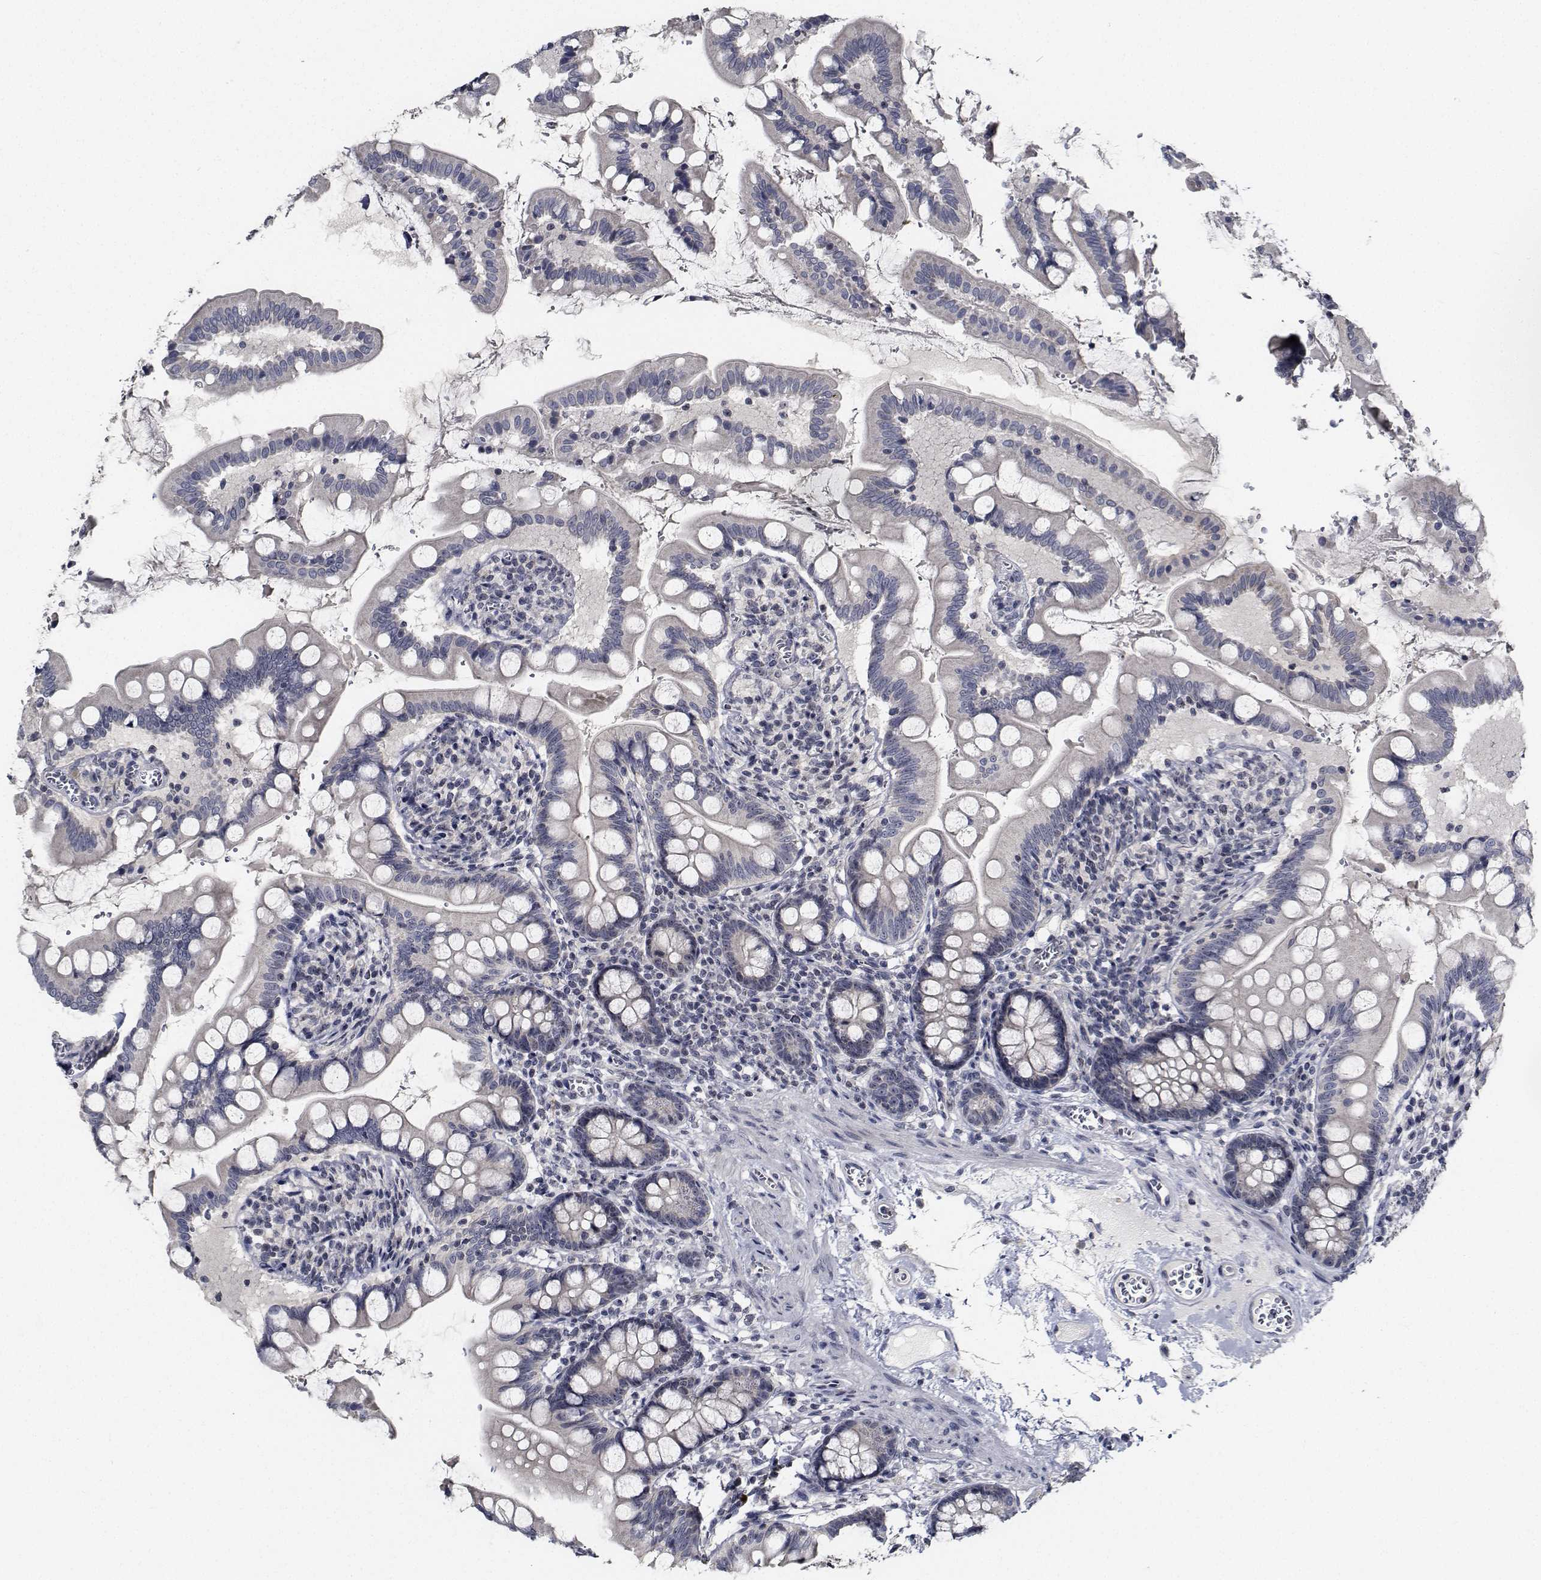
{"staining": {"intensity": "negative", "quantity": "none", "location": "none"}, "tissue": "small intestine", "cell_type": "Glandular cells", "image_type": "normal", "snomed": [{"axis": "morphology", "description": "Normal tissue, NOS"}, {"axis": "topography", "description": "Small intestine"}], "caption": "Glandular cells show no significant protein positivity in benign small intestine. (Brightfield microscopy of DAB (3,3'-diaminobenzidine) immunohistochemistry (IHC) at high magnification).", "gene": "NVL", "patient": {"sex": "female", "age": 56}}